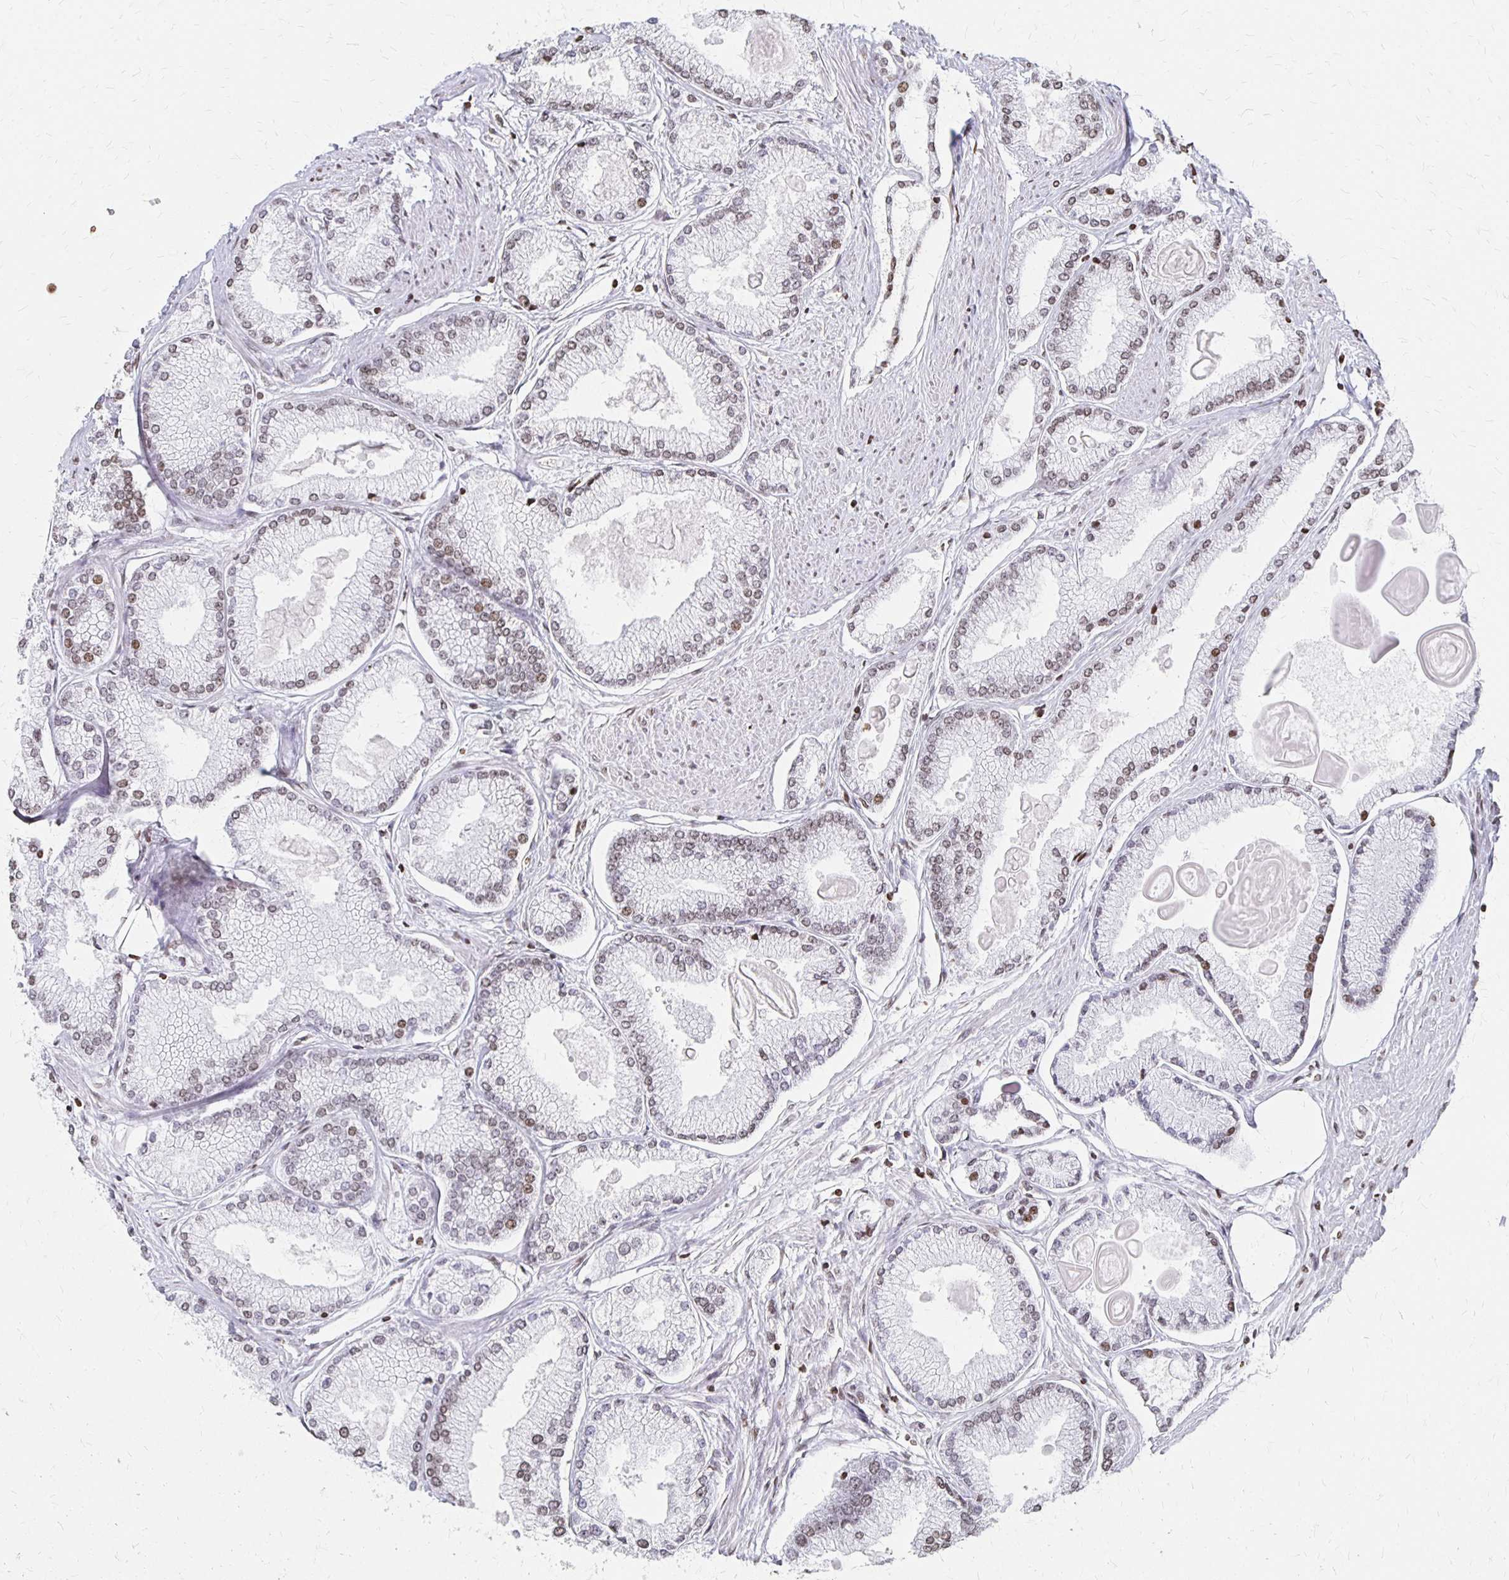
{"staining": {"intensity": "weak", "quantity": "25%-75%", "location": "nuclear"}, "tissue": "prostate cancer", "cell_type": "Tumor cells", "image_type": "cancer", "snomed": [{"axis": "morphology", "description": "Adenocarcinoma, High grade"}, {"axis": "topography", "description": "Prostate"}], "caption": "Immunohistochemical staining of human prostate cancer exhibits low levels of weak nuclear expression in about 25%-75% of tumor cells.", "gene": "ZNF280C", "patient": {"sex": "male", "age": 68}}